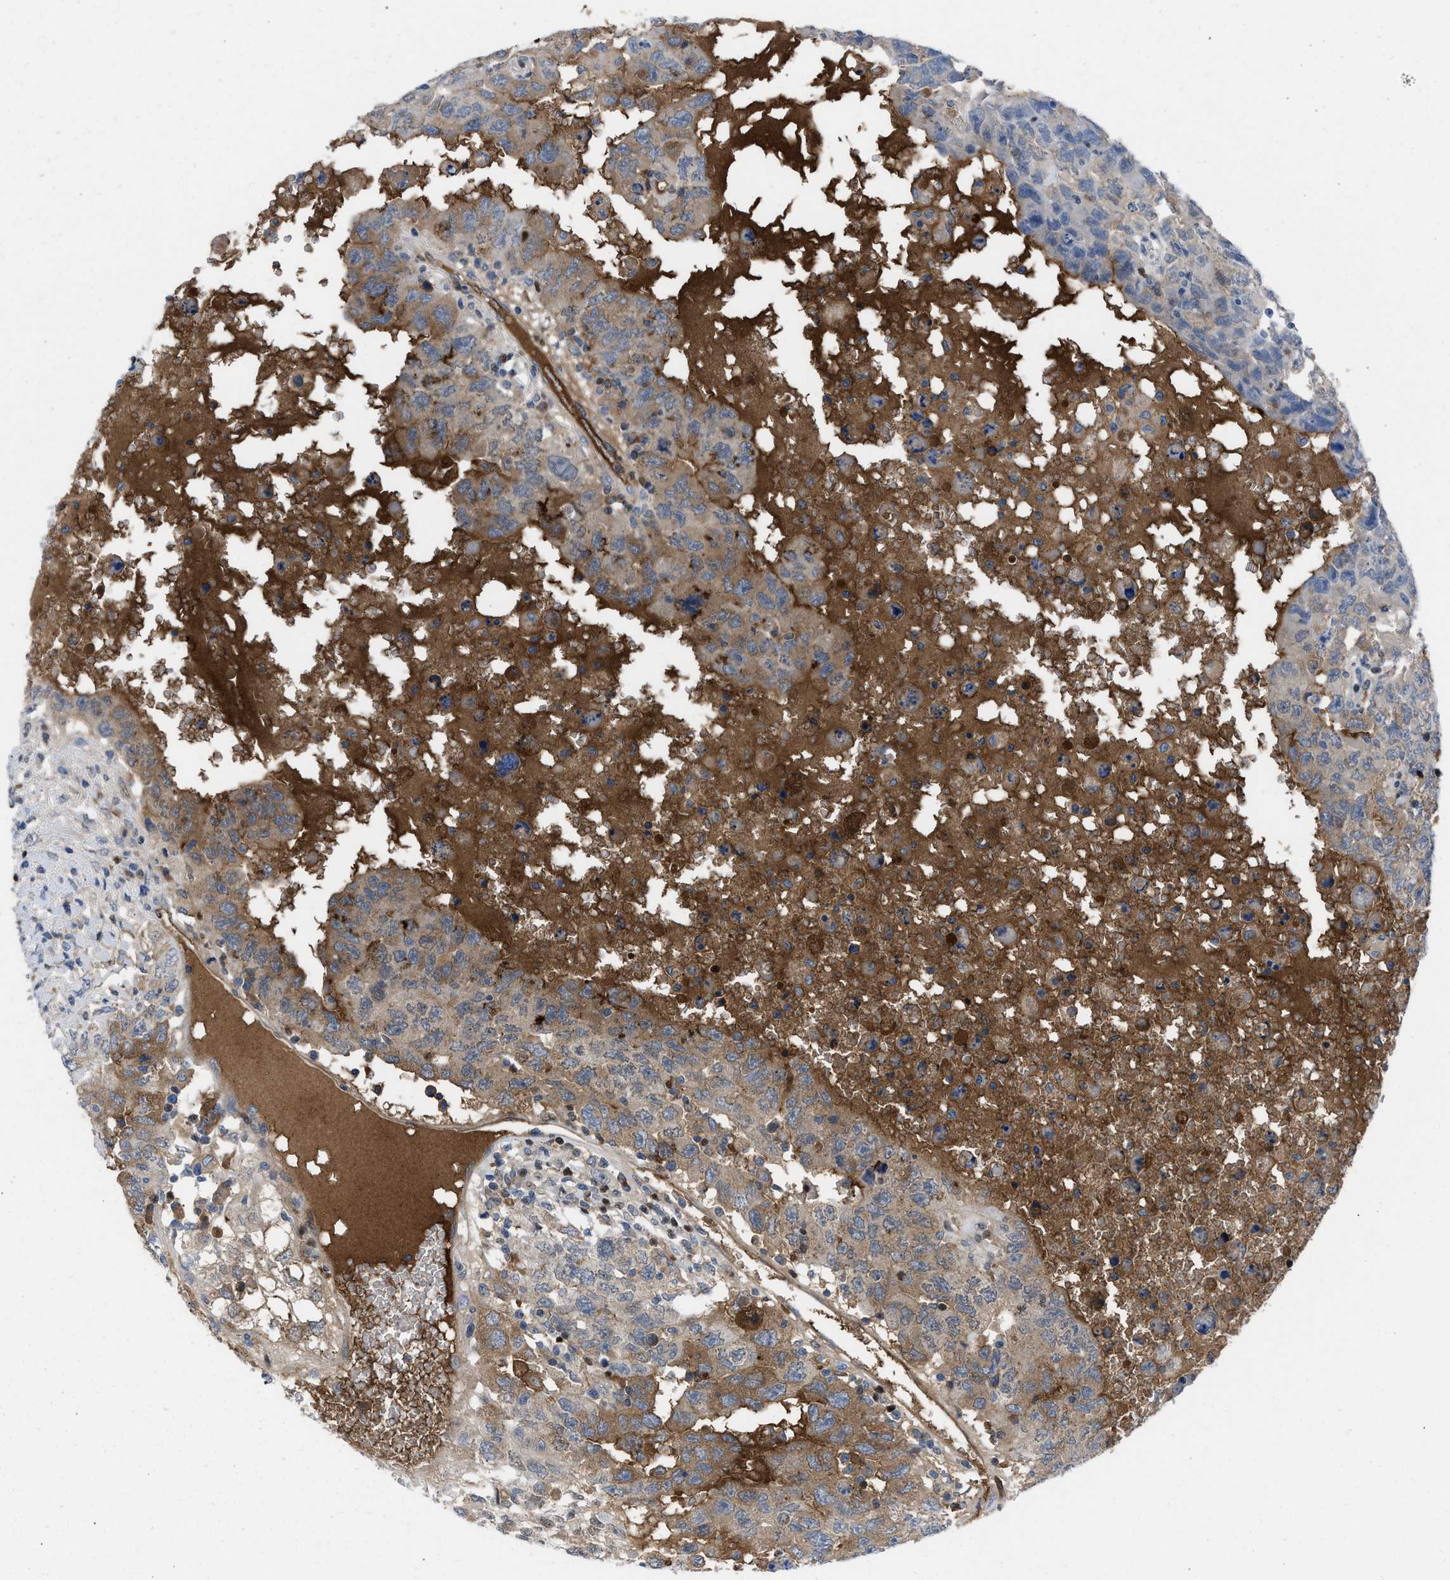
{"staining": {"intensity": "moderate", "quantity": "25%-75%", "location": "cytoplasmic/membranous"}, "tissue": "testis cancer", "cell_type": "Tumor cells", "image_type": "cancer", "snomed": [{"axis": "morphology", "description": "Carcinoma, Embryonal, NOS"}, {"axis": "topography", "description": "Testis"}], "caption": "Moderate cytoplasmic/membranous protein staining is appreciated in approximately 25%-75% of tumor cells in embryonal carcinoma (testis). (Stains: DAB (3,3'-diaminobenzidine) in brown, nuclei in blue, Microscopy: brightfield microscopy at high magnification).", "gene": "LEF1", "patient": {"sex": "male", "age": 26}}